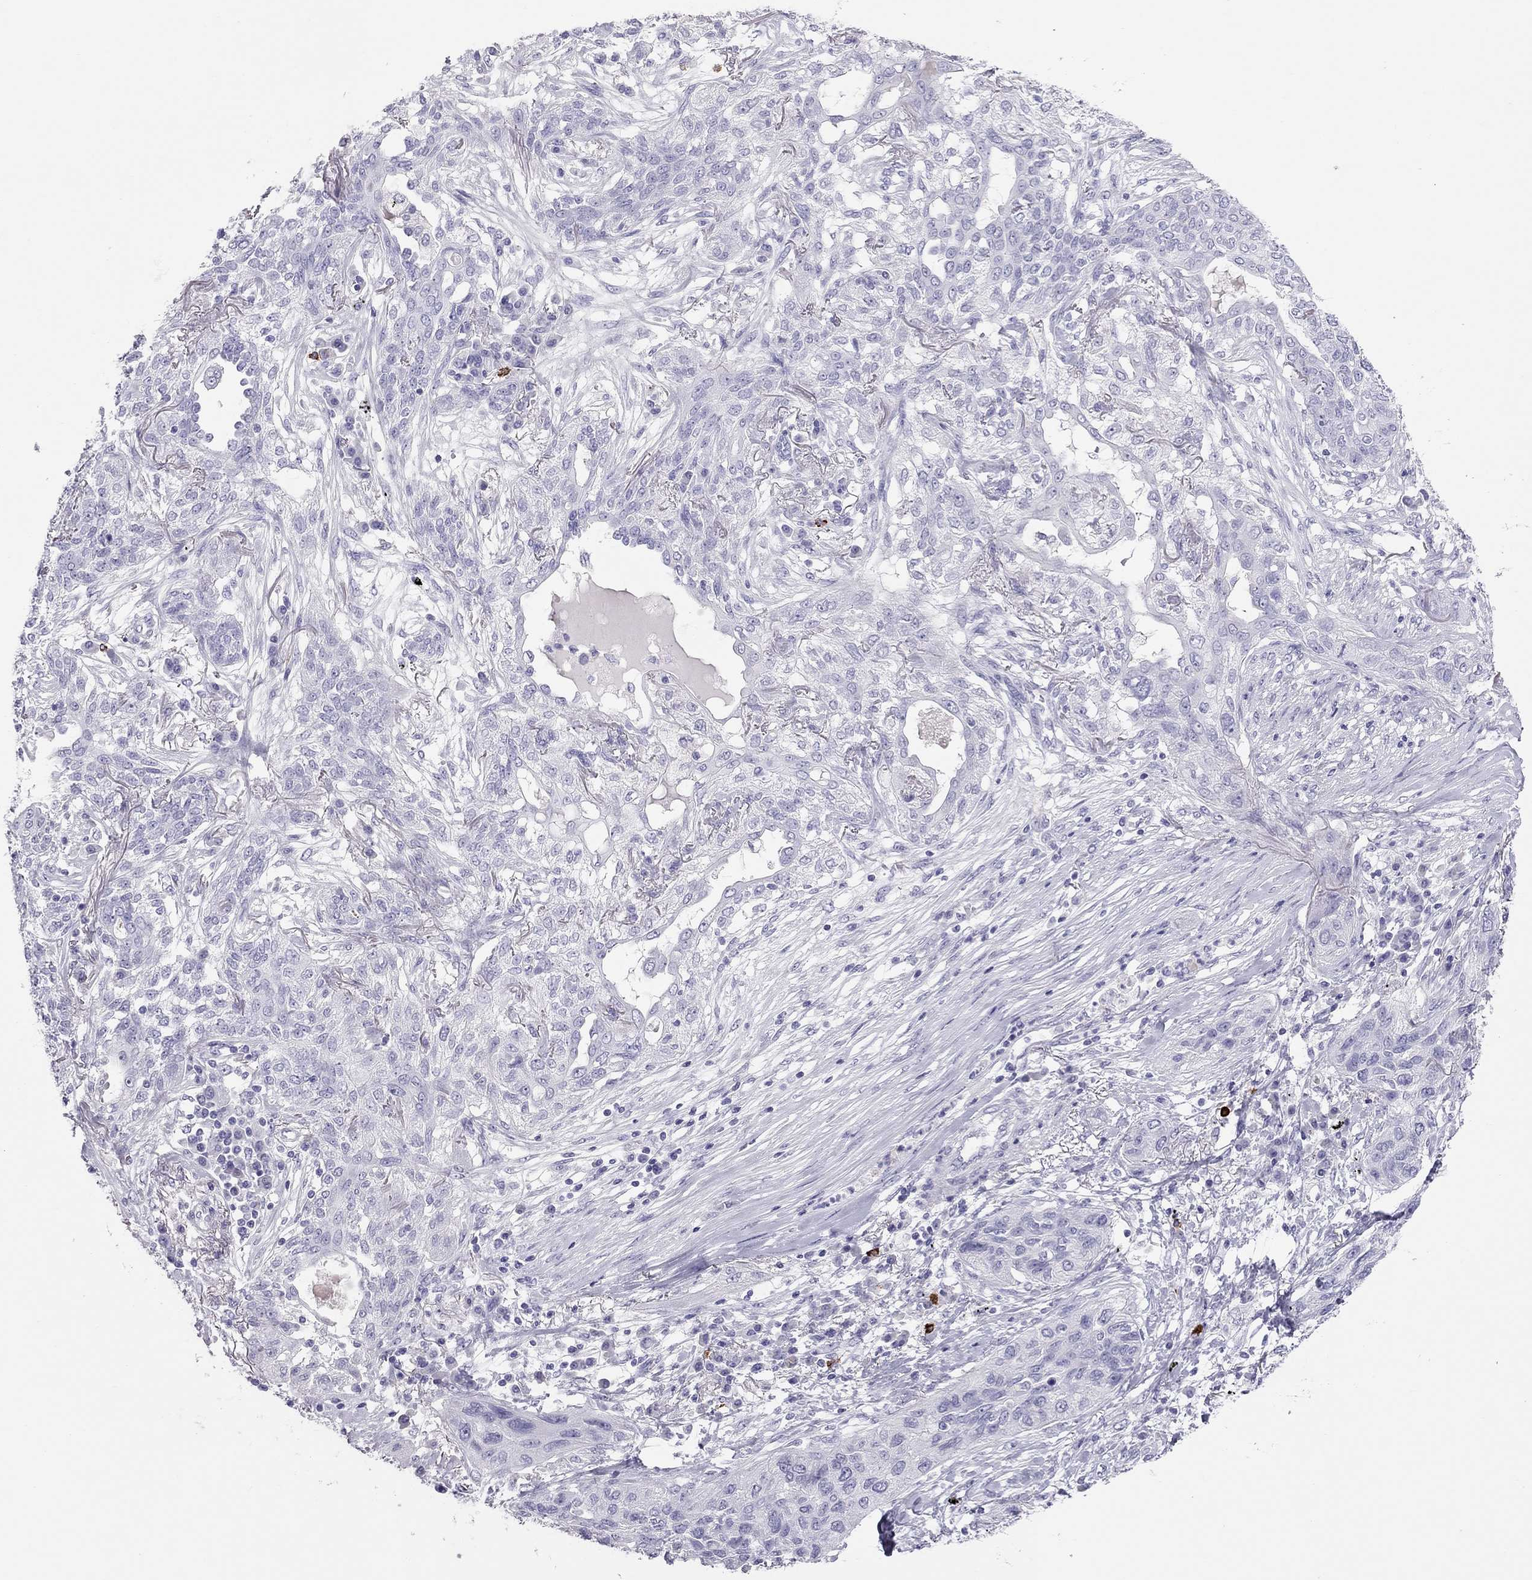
{"staining": {"intensity": "negative", "quantity": "none", "location": "none"}, "tissue": "lung cancer", "cell_type": "Tumor cells", "image_type": "cancer", "snomed": [{"axis": "morphology", "description": "Squamous cell carcinoma, NOS"}, {"axis": "topography", "description": "Lung"}], "caption": "Squamous cell carcinoma (lung) stained for a protein using immunohistochemistry (IHC) displays no positivity tumor cells.", "gene": "IL17REL", "patient": {"sex": "female", "age": 70}}